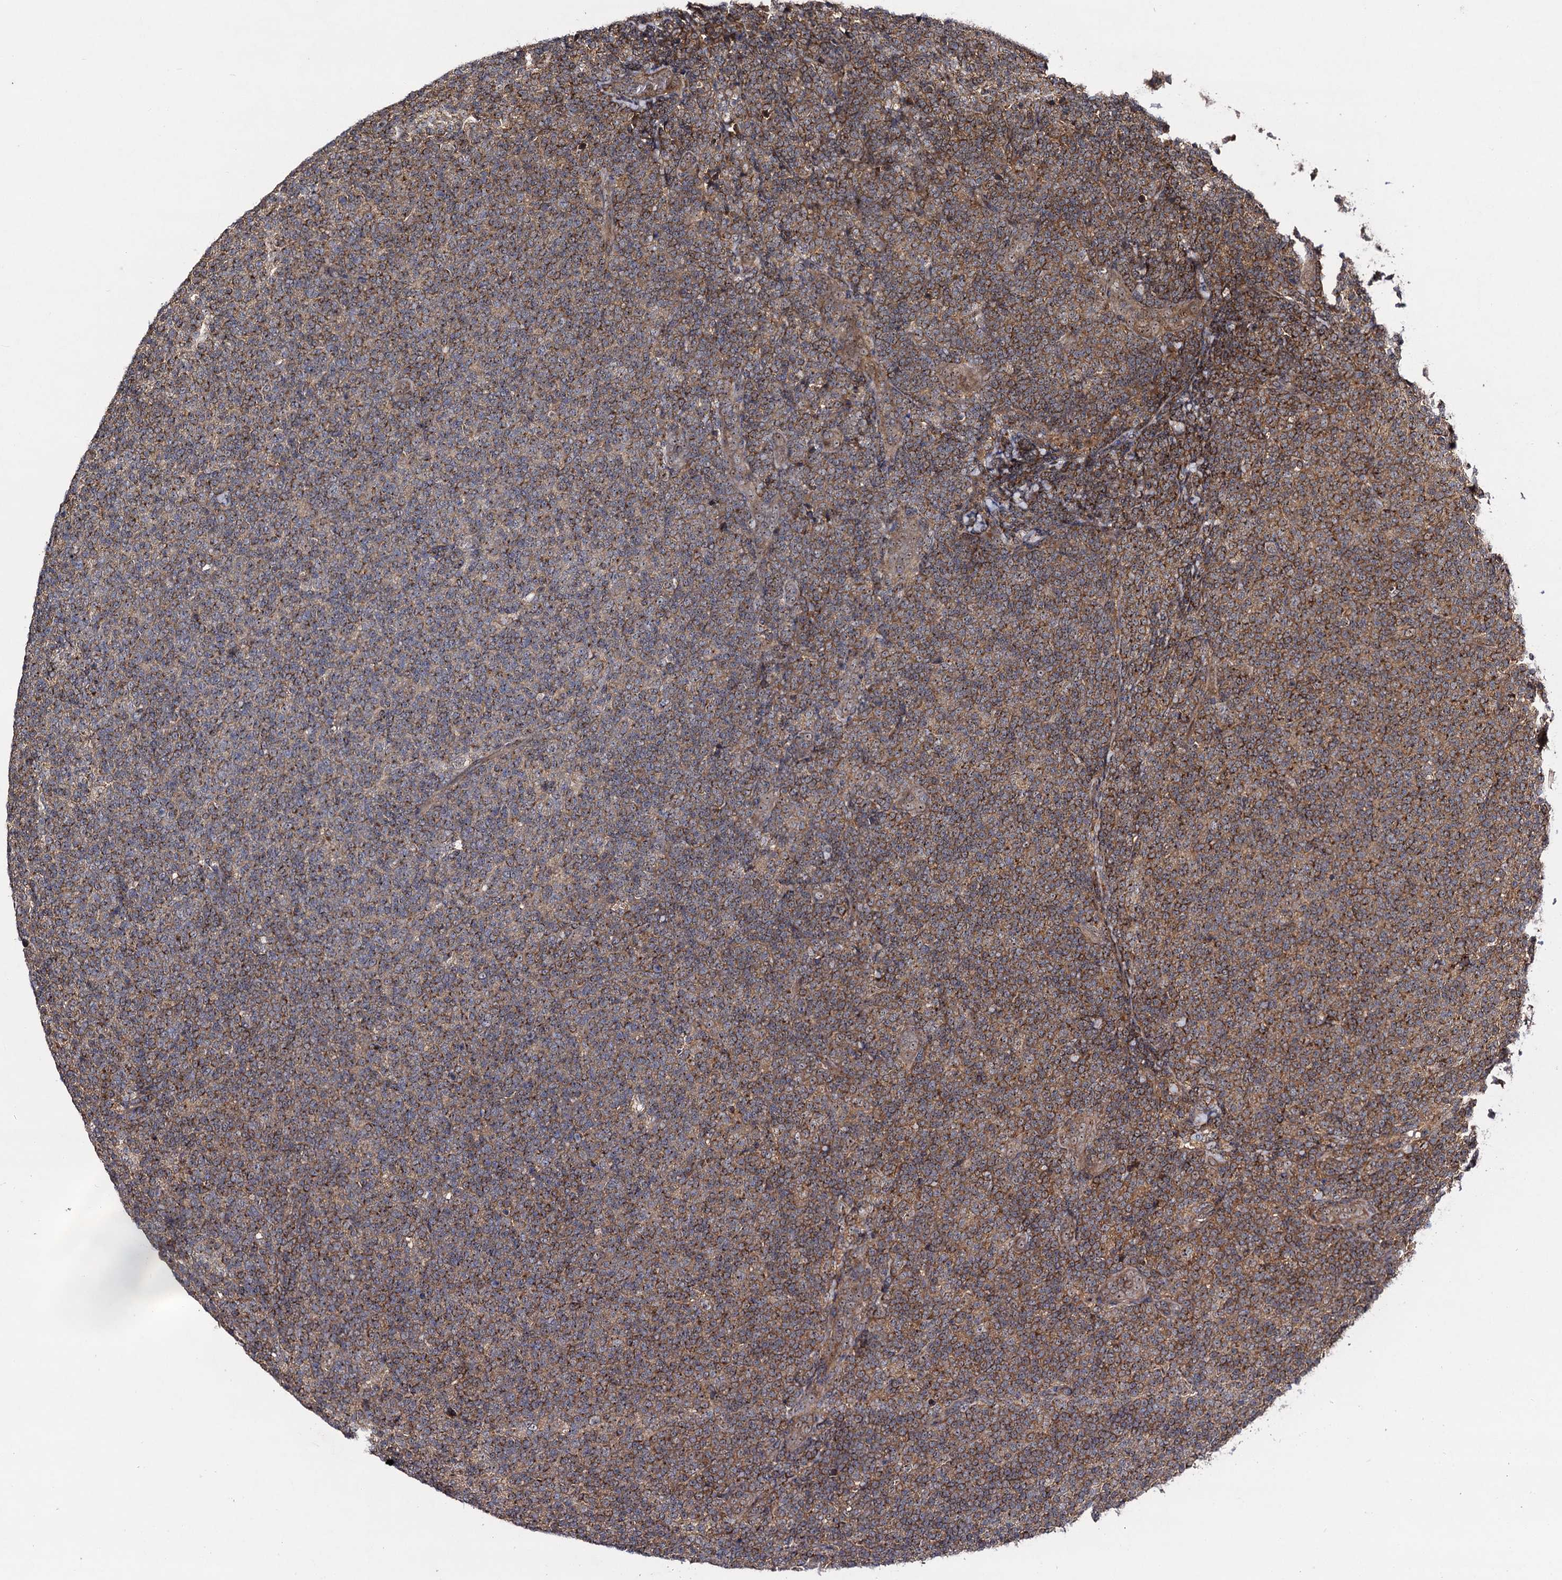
{"staining": {"intensity": "moderate", "quantity": ">75%", "location": "cytoplasmic/membranous"}, "tissue": "lymphoma", "cell_type": "Tumor cells", "image_type": "cancer", "snomed": [{"axis": "morphology", "description": "Malignant lymphoma, non-Hodgkin's type, Low grade"}, {"axis": "topography", "description": "Lymph node"}], "caption": "Protein staining of lymphoma tissue displays moderate cytoplasmic/membranous staining in approximately >75% of tumor cells.", "gene": "KXD1", "patient": {"sex": "male", "age": 66}}